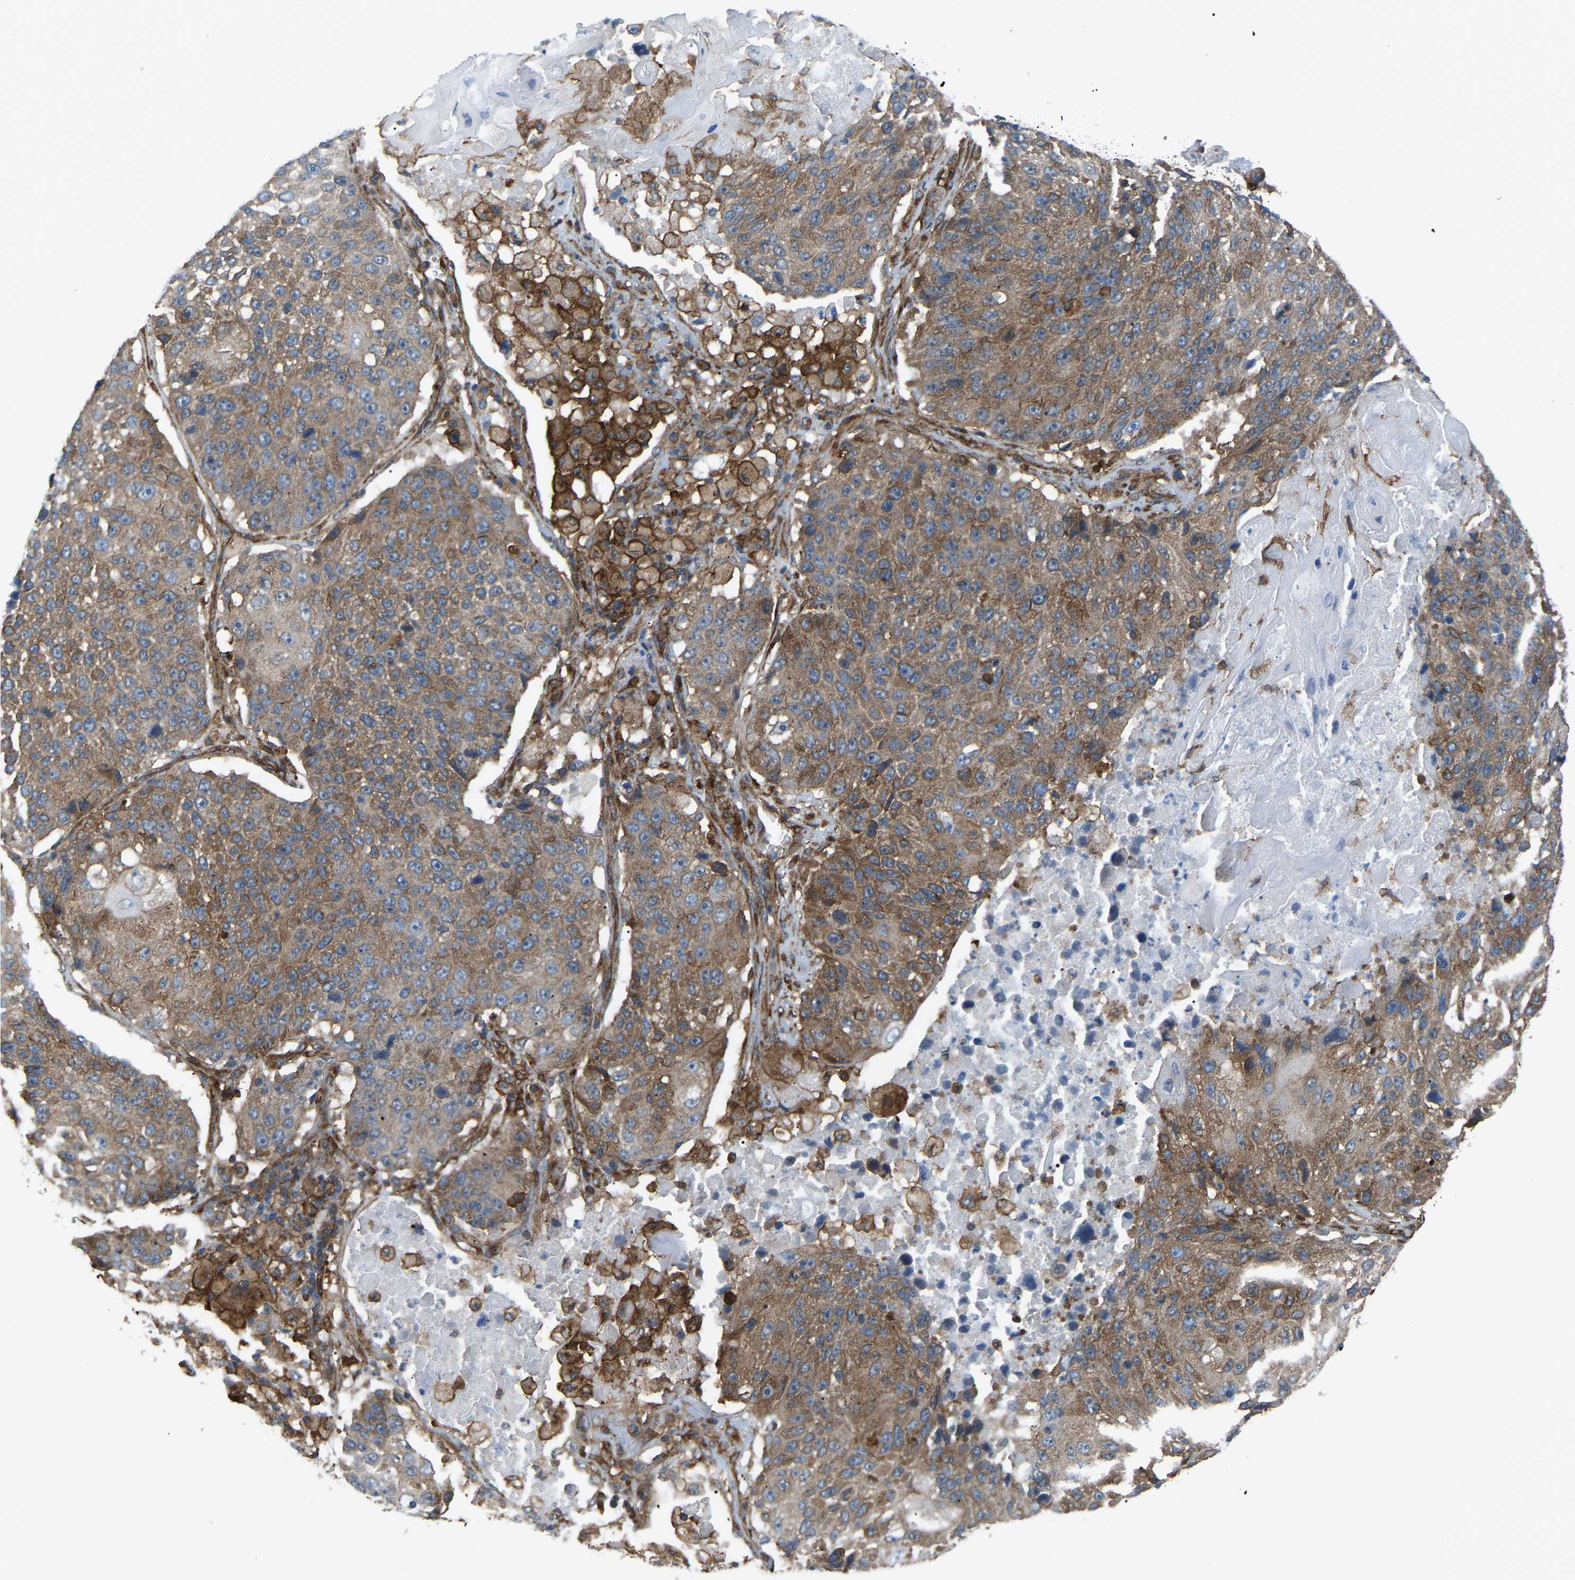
{"staining": {"intensity": "moderate", "quantity": ">75%", "location": "cytoplasmic/membranous"}, "tissue": "lung cancer", "cell_type": "Tumor cells", "image_type": "cancer", "snomed": [{"axis": "morphology", "description": "Squamous cell carcinoma, NOS"}, {"axis": "topography", "description": "Lung"}], "caption": "IHC micrograph of human lung cancer (squamous cell carcinoma) stained for a protein (brown), which displays medium levels of moderate cytoplasmic/membranous staining in about >75% of tumor cells.", "gene": "PICALM", "patient": {"sex": "male", "age": 61}}